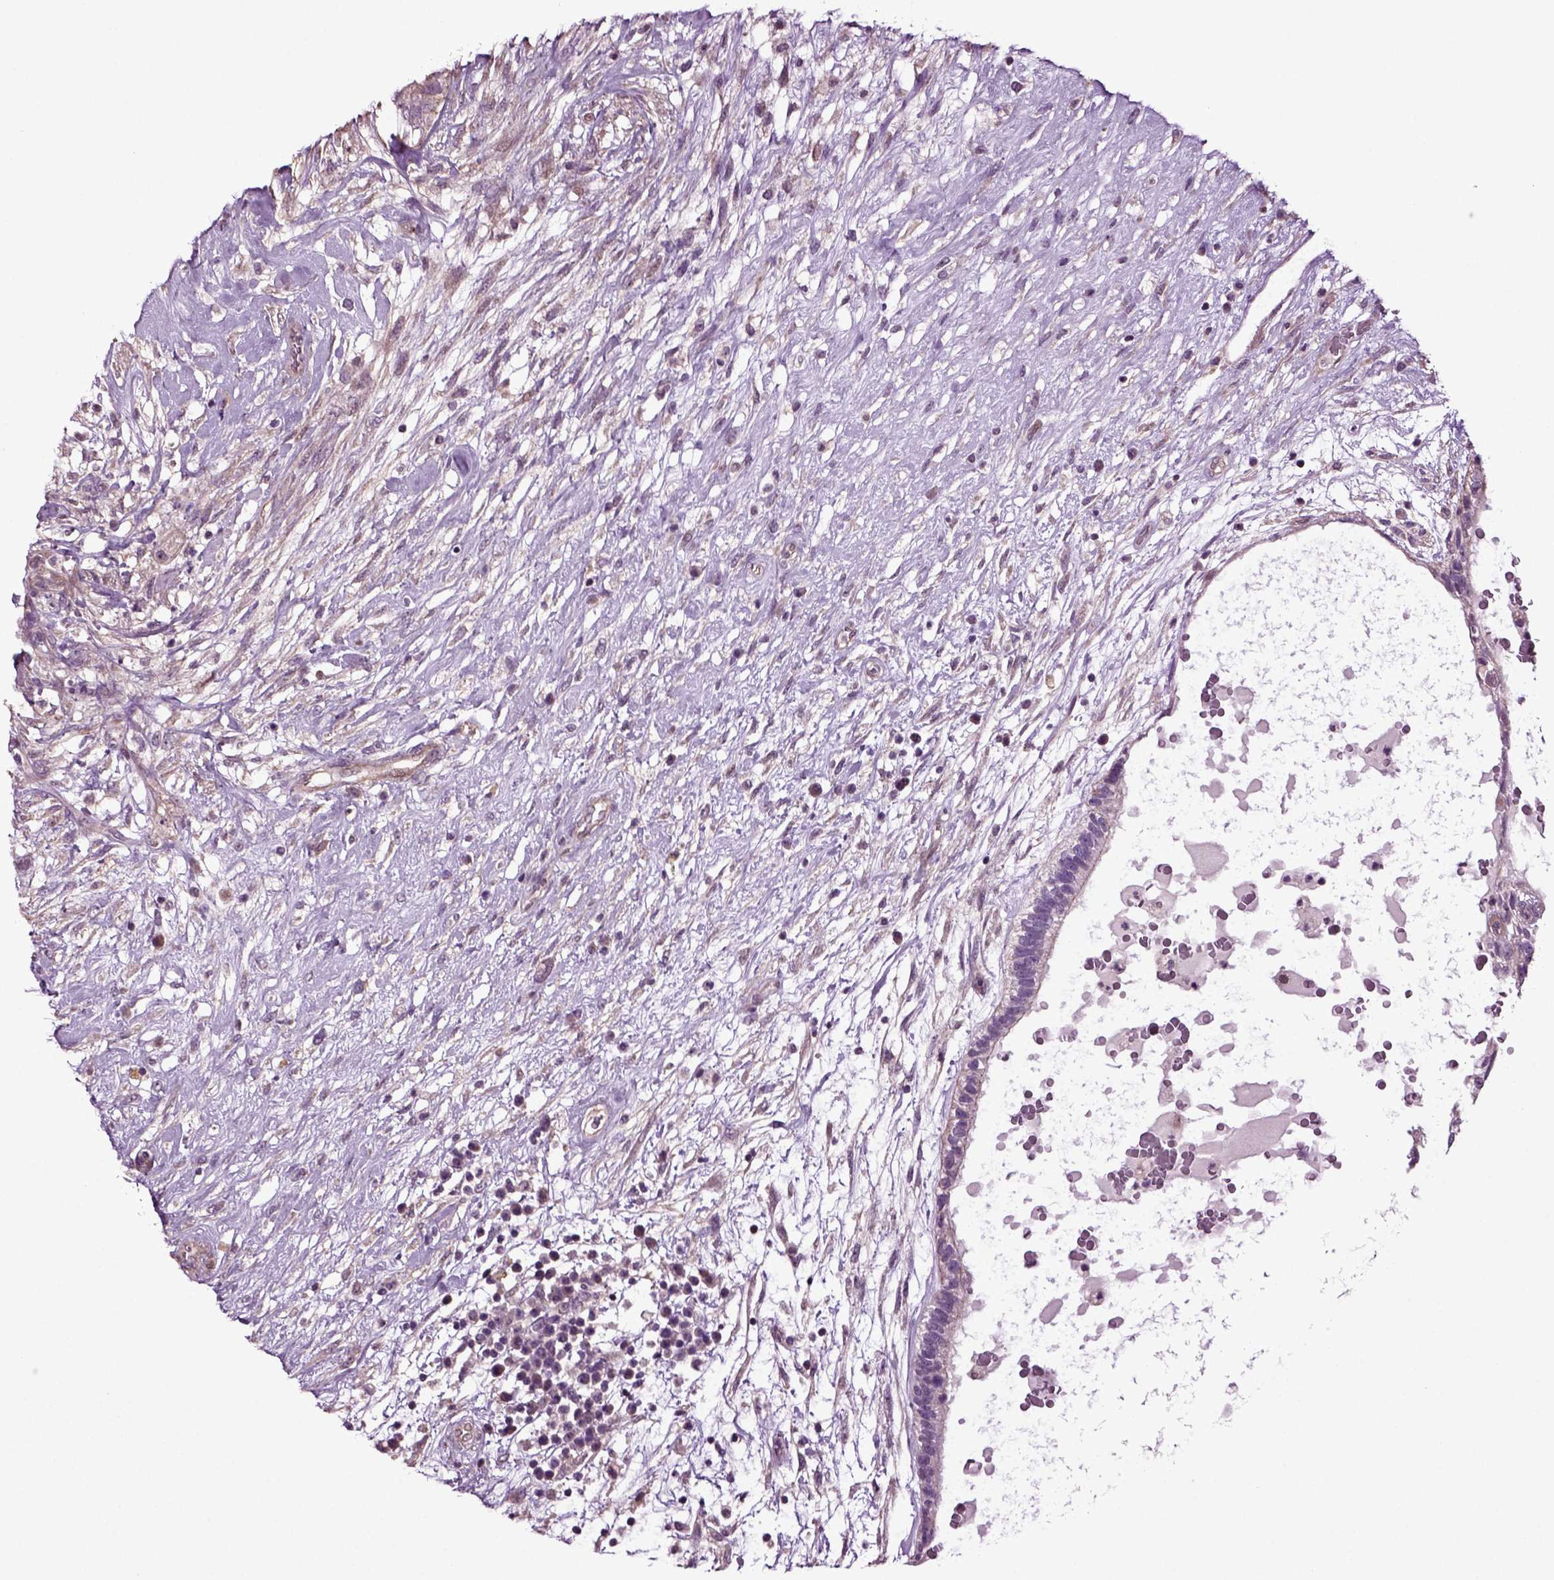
{"staining": {"intensity": "weak", "quantity": ">75%", "location": "cytoplasmic/membranous"}, "tissue": "testis cancer", "cell_type": "Tumor cells", "image_type": "cancer", "snomed": [{"axis": "morphology", "description": "Normal tissue, NOS"}, {"axis": "morphology", "description": "Carcinoma, Embryonal, NOS"}, {"axis": "topography", "description": "Testis"}], "caption": "Immunohistochemical staining of testis cancer reveals low levels of weak cytoplasmic/membranous protein staining in approximately >75% of tumor cells.", "gene": "HAGHL", "patient": {"sex": "male", "age": 32}}